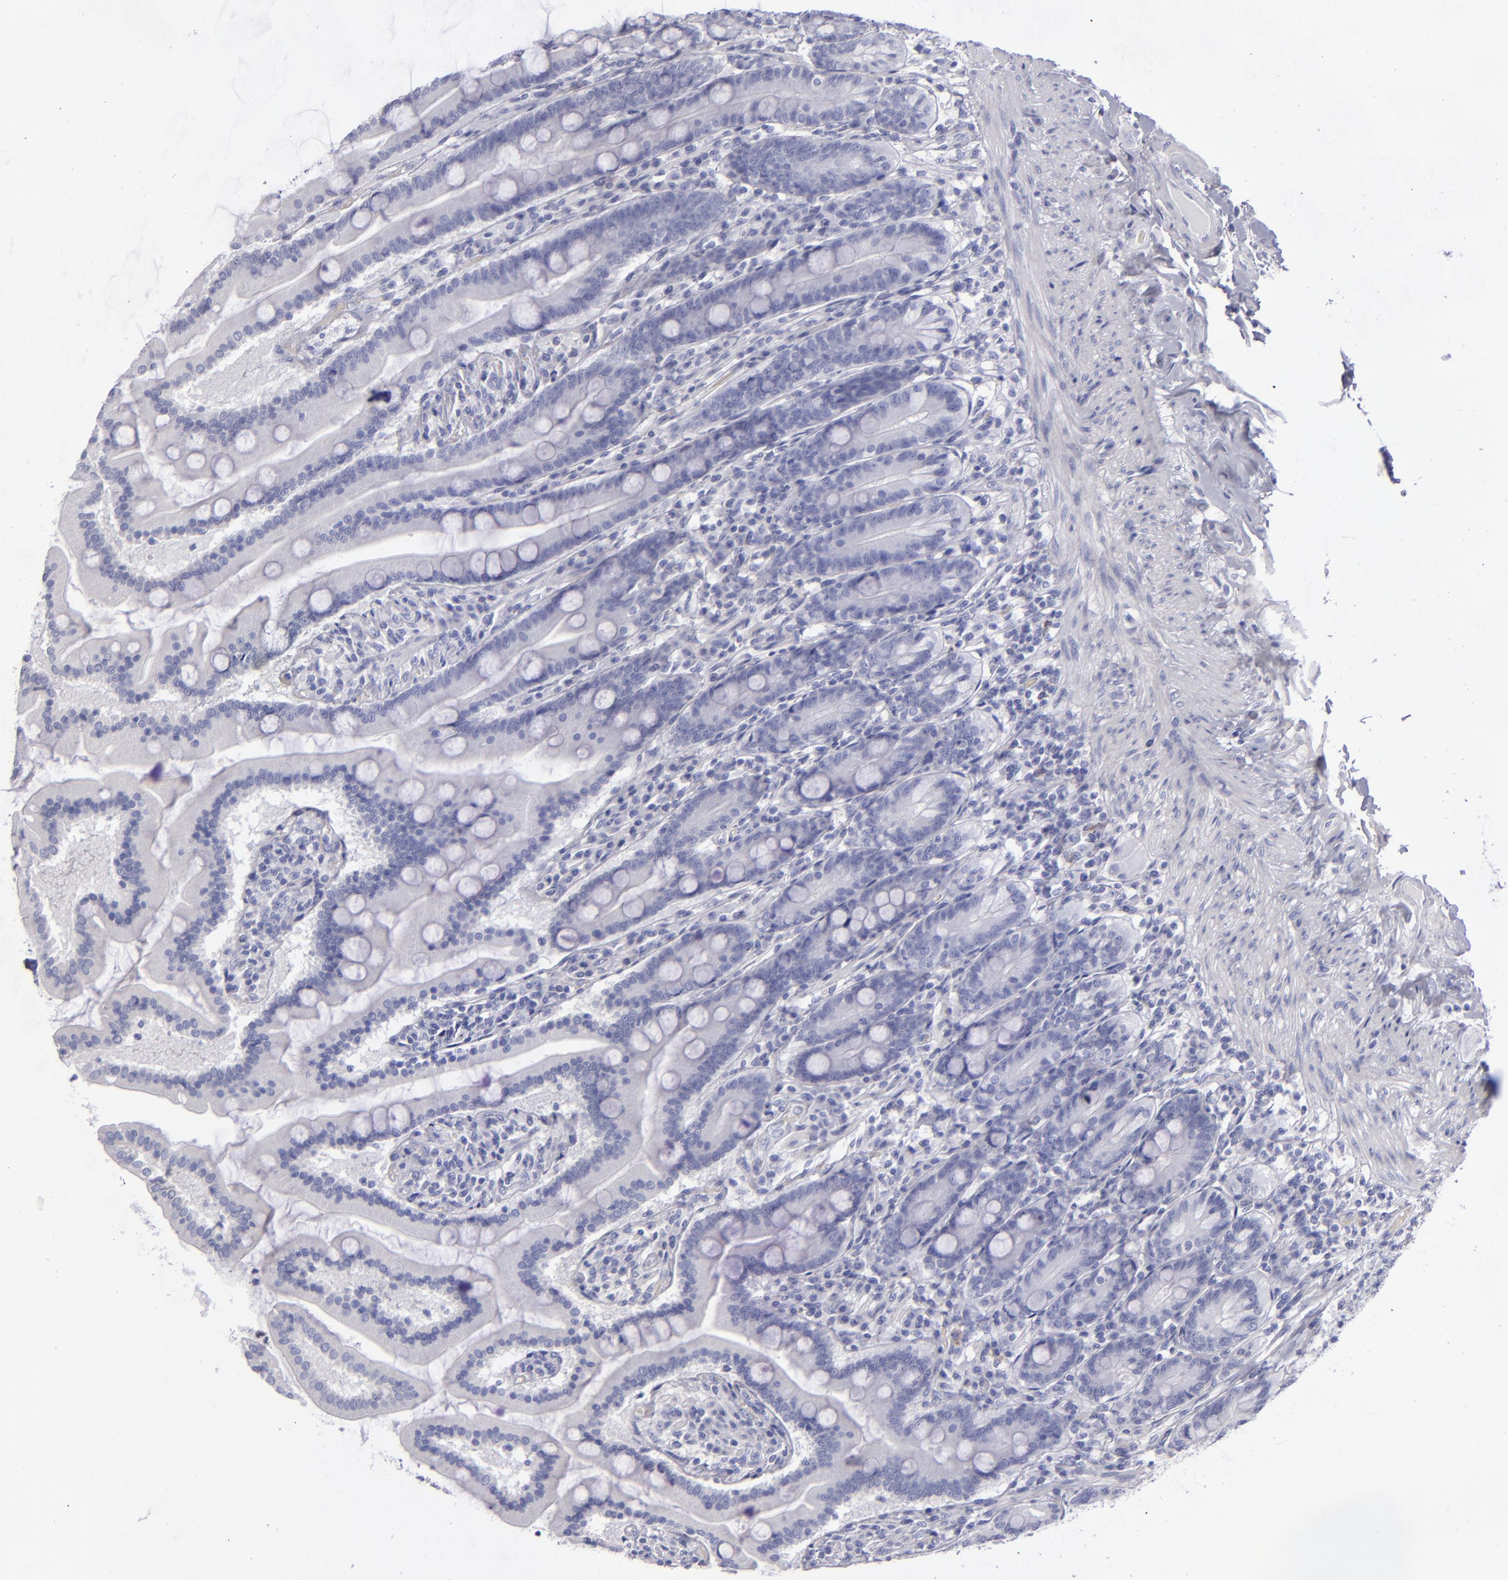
{"staining": {"intensity": "negative", "quantity": "none", "location": "none"}, "tissue": "duodenum", "cell_type": "Glandular cells", "image_type": "normal", "snomed": [{"axis": "morphology", "description": "Normal tissue, NOS"}, {"axis": "topography", "description": "Duodenum"}], "caption": "This is an immunohistochemistry photomicrograph of benign duodenum. There is no staining in glandular cells.", "gene": "CD22", "patient": {"sex": "female", "age": 64}}